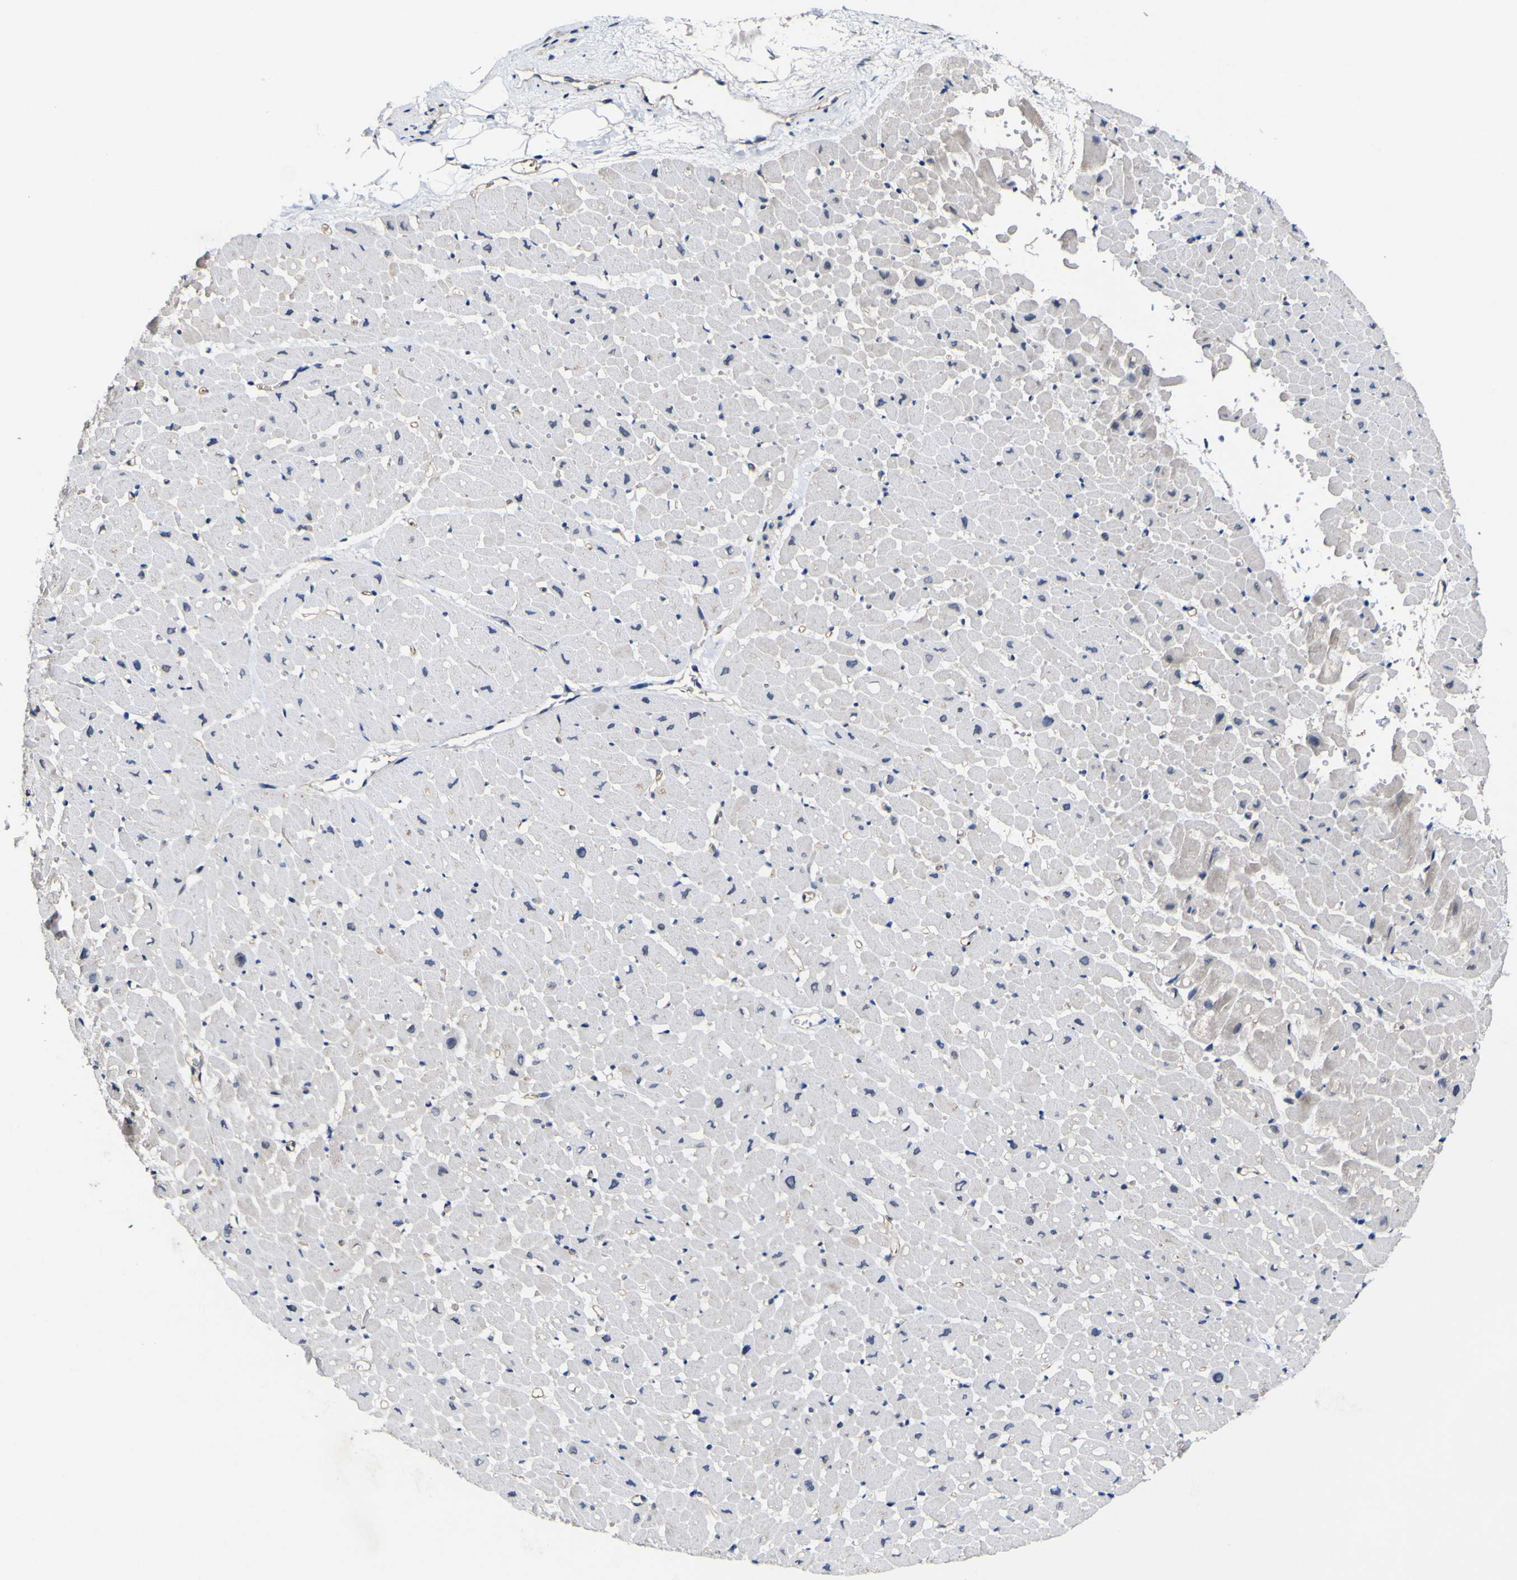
{"staining": {"intensity": "negative", "quantity": "none", "location": "none"}, "tissue": "heart muscle", "cell_type": "Cardiomyocytes", "image_type": "normal", "snomed": [{"axis": "morphology", "description": "Normal tissue, NOS"}, {"axis": "topography", "description": "Heart"}], "caption": "This is an immunohistochemistry image of normal human heart muscle. There is no positivity in cardiomyocytes.", "gene": "CCL2", "patient": {"sex": "male", "age": 45}}